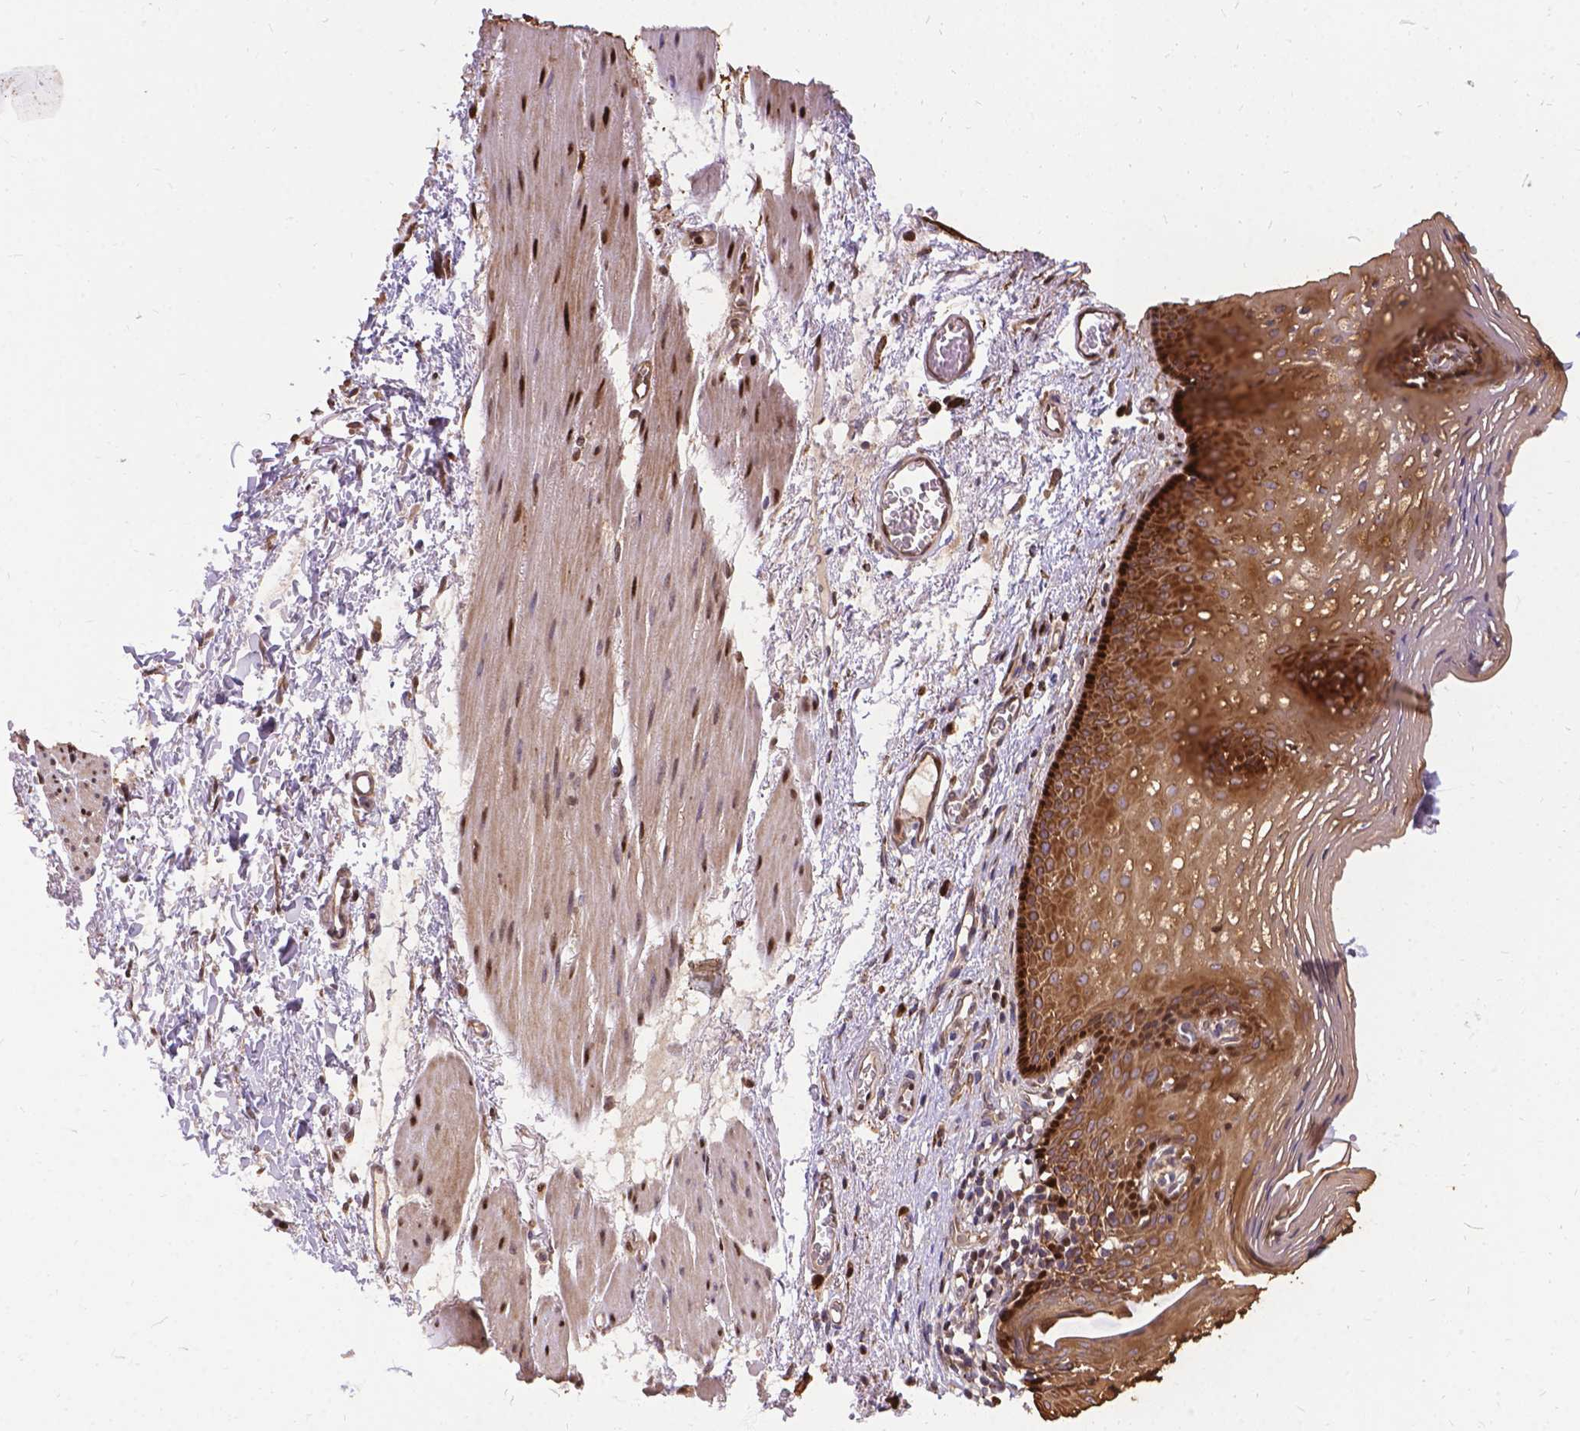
{"staining": {"intensity": "moderate", "quantity": ">75%", "location": "cytoplasmic/membranous"}, "tissue": "esophagus", "cell_type": "Squamous epithelial cells", "image_type": "normal", "snomed": [{"axis": "morphology", "description": "Normal tissue, NOS"}, {"axis": "topography", "description": "Esophagus"}], "caption": "Brown immunohistochemical staining in benign esophagus shows moderate cytoplasmic/membranous expression in approximately >75% of squamous epithelial cells.", "gene": "DENND6A", "patient": {"sex": "male", "age": 76}}